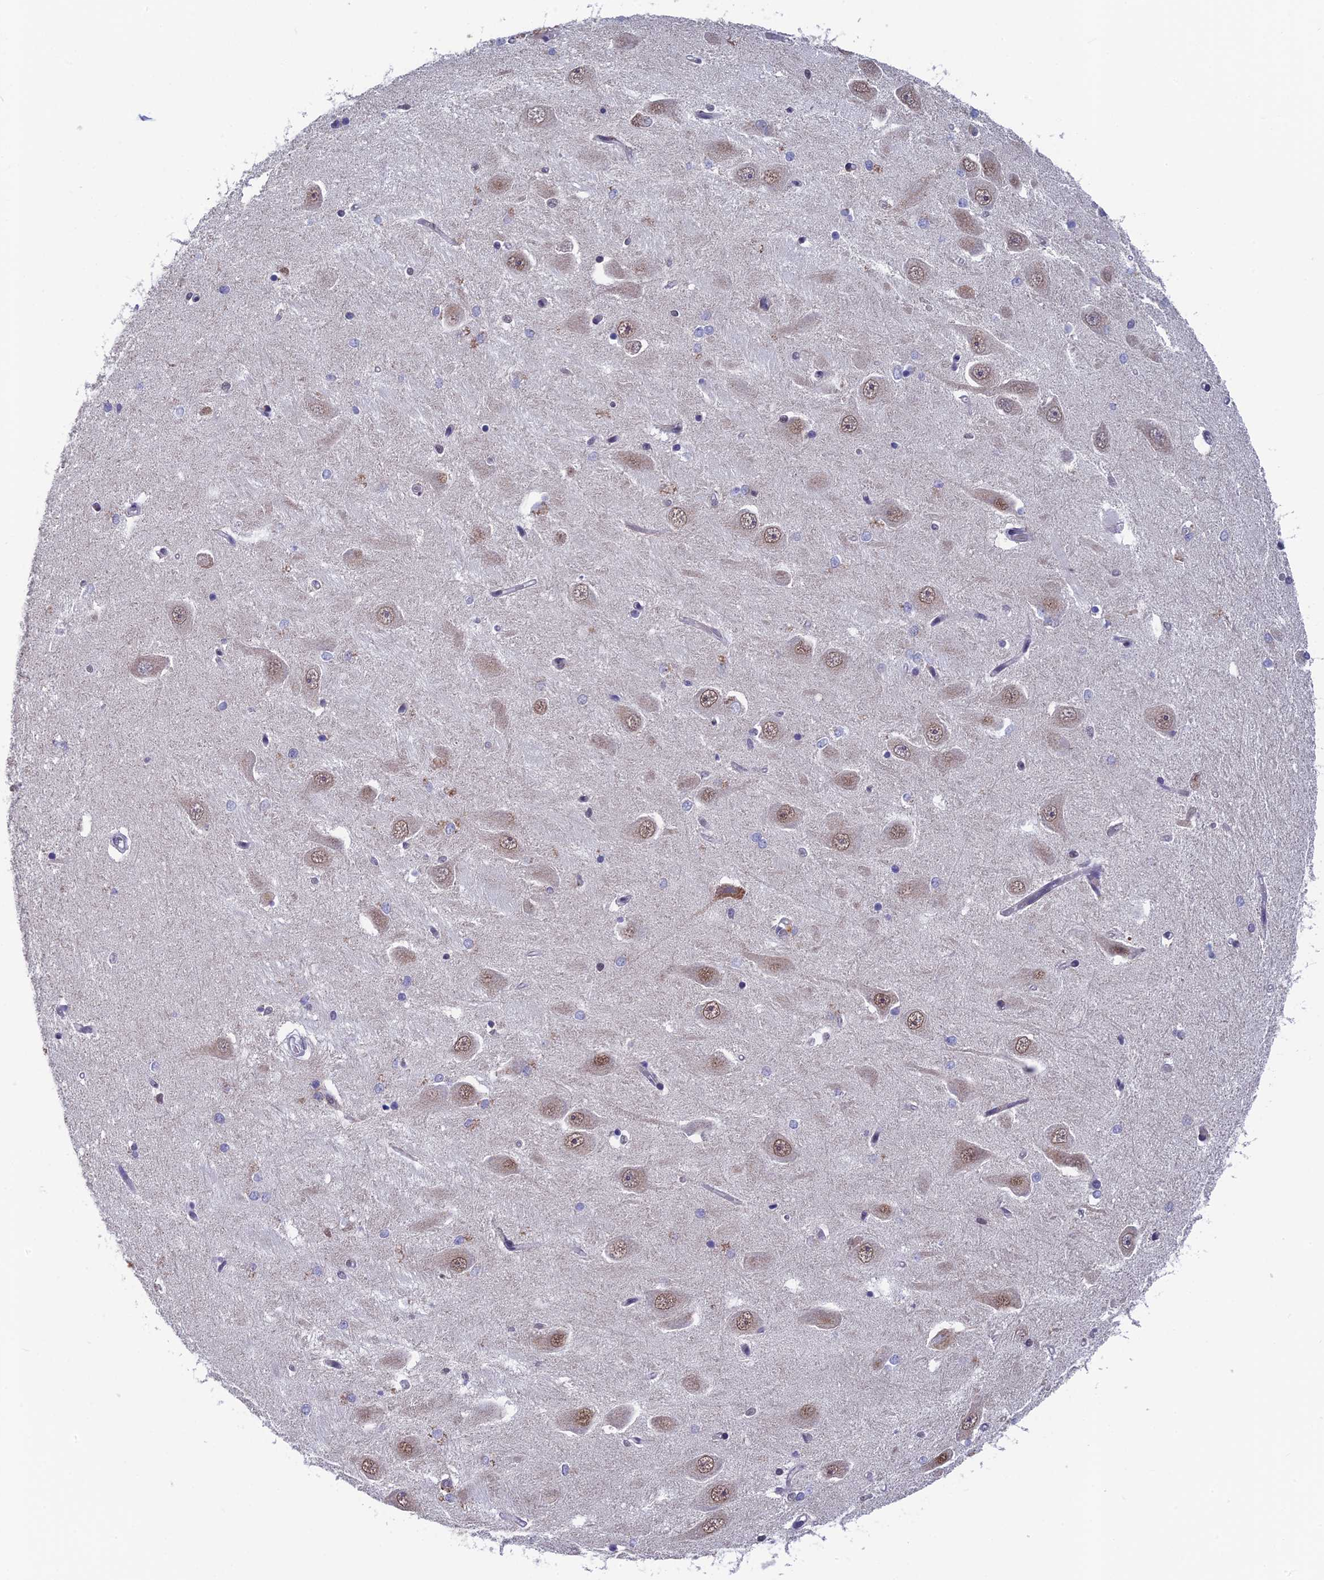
{"staining": {"intensity": "moderate", "quantity": "<25%", "location": "nuclear"}, "tissue": "hippocampus", "cell_type": "Glial cells", "image_type": "normal", "snomed": [{"axis": "morphology", "description": "Normal tissue, NOS"}, {"axis": "topography", "description": "Hippocampus"}], "caption": "Brown immunohistochemical staining in unremarkable hippocampus reveals moderate nuclear expression in about <25% of glial cells. (DAB IHC, brown staining for protein, blue staining for nuclei).", "gene": "MT", "patient": {"sex": "male", "age": 45}}